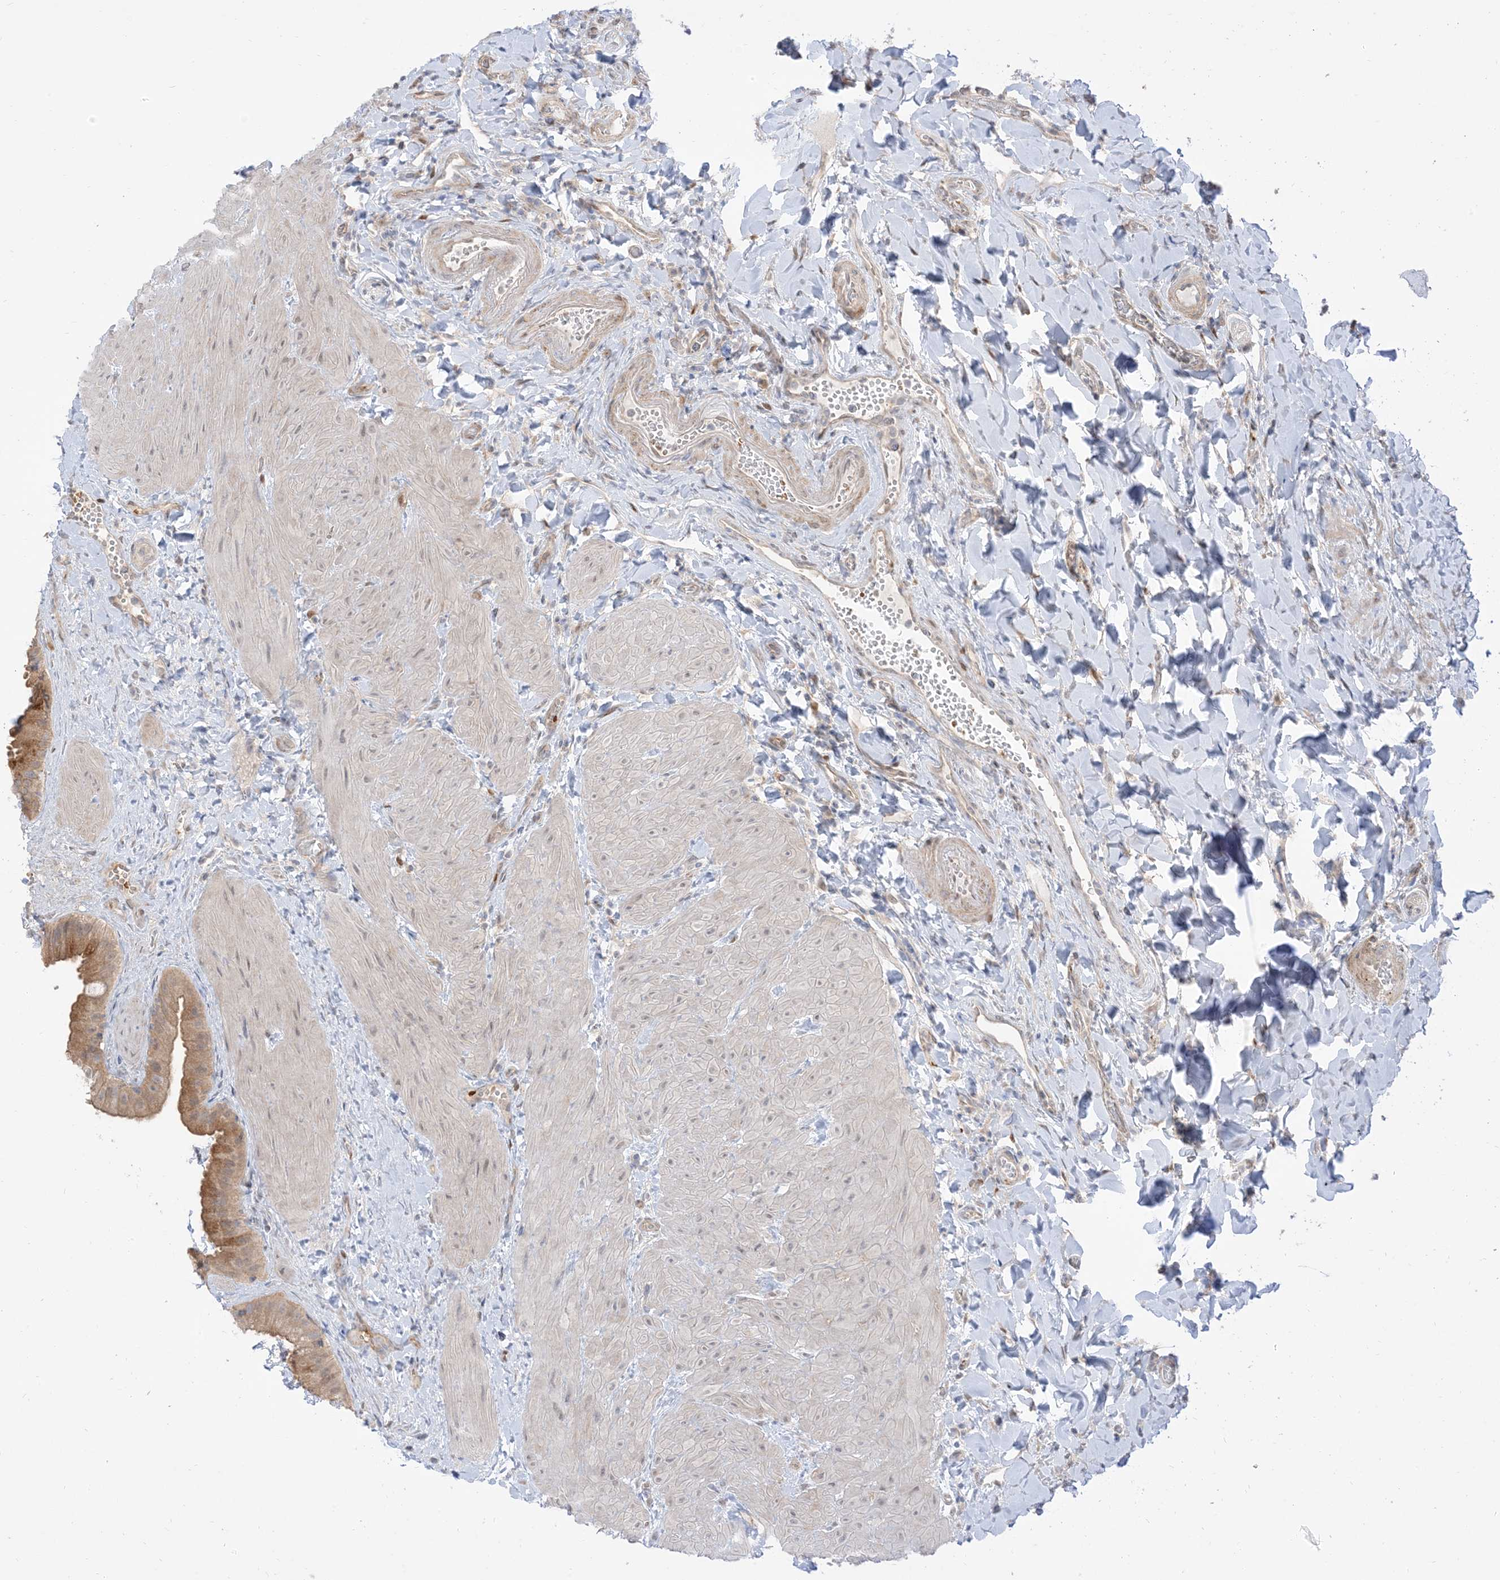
{"staining": {"intensity": "moderate", "quantity": ">75%", "location": "cytoplasmic/membranous"}, "tissue": "gallbladder", "cell_type": "Glandular cells", "image_type": "normal", "snomed": [{"axis": "morphology", "description": "Normal tissue, NOS"}, {"axis": "topography", "description": "Gallbladder"}], "caption": "High-magnification brightfield microscopy of unremarkable gallbladder stained with DAB (brown) and counterstained with hematoxylin (blue). glandular cells exhibit moderate cytoplasmic/membranous staining is identified in about>75% of cells.", "gene": "RIN1", "patient": {"sex": "male", "age": 55}}